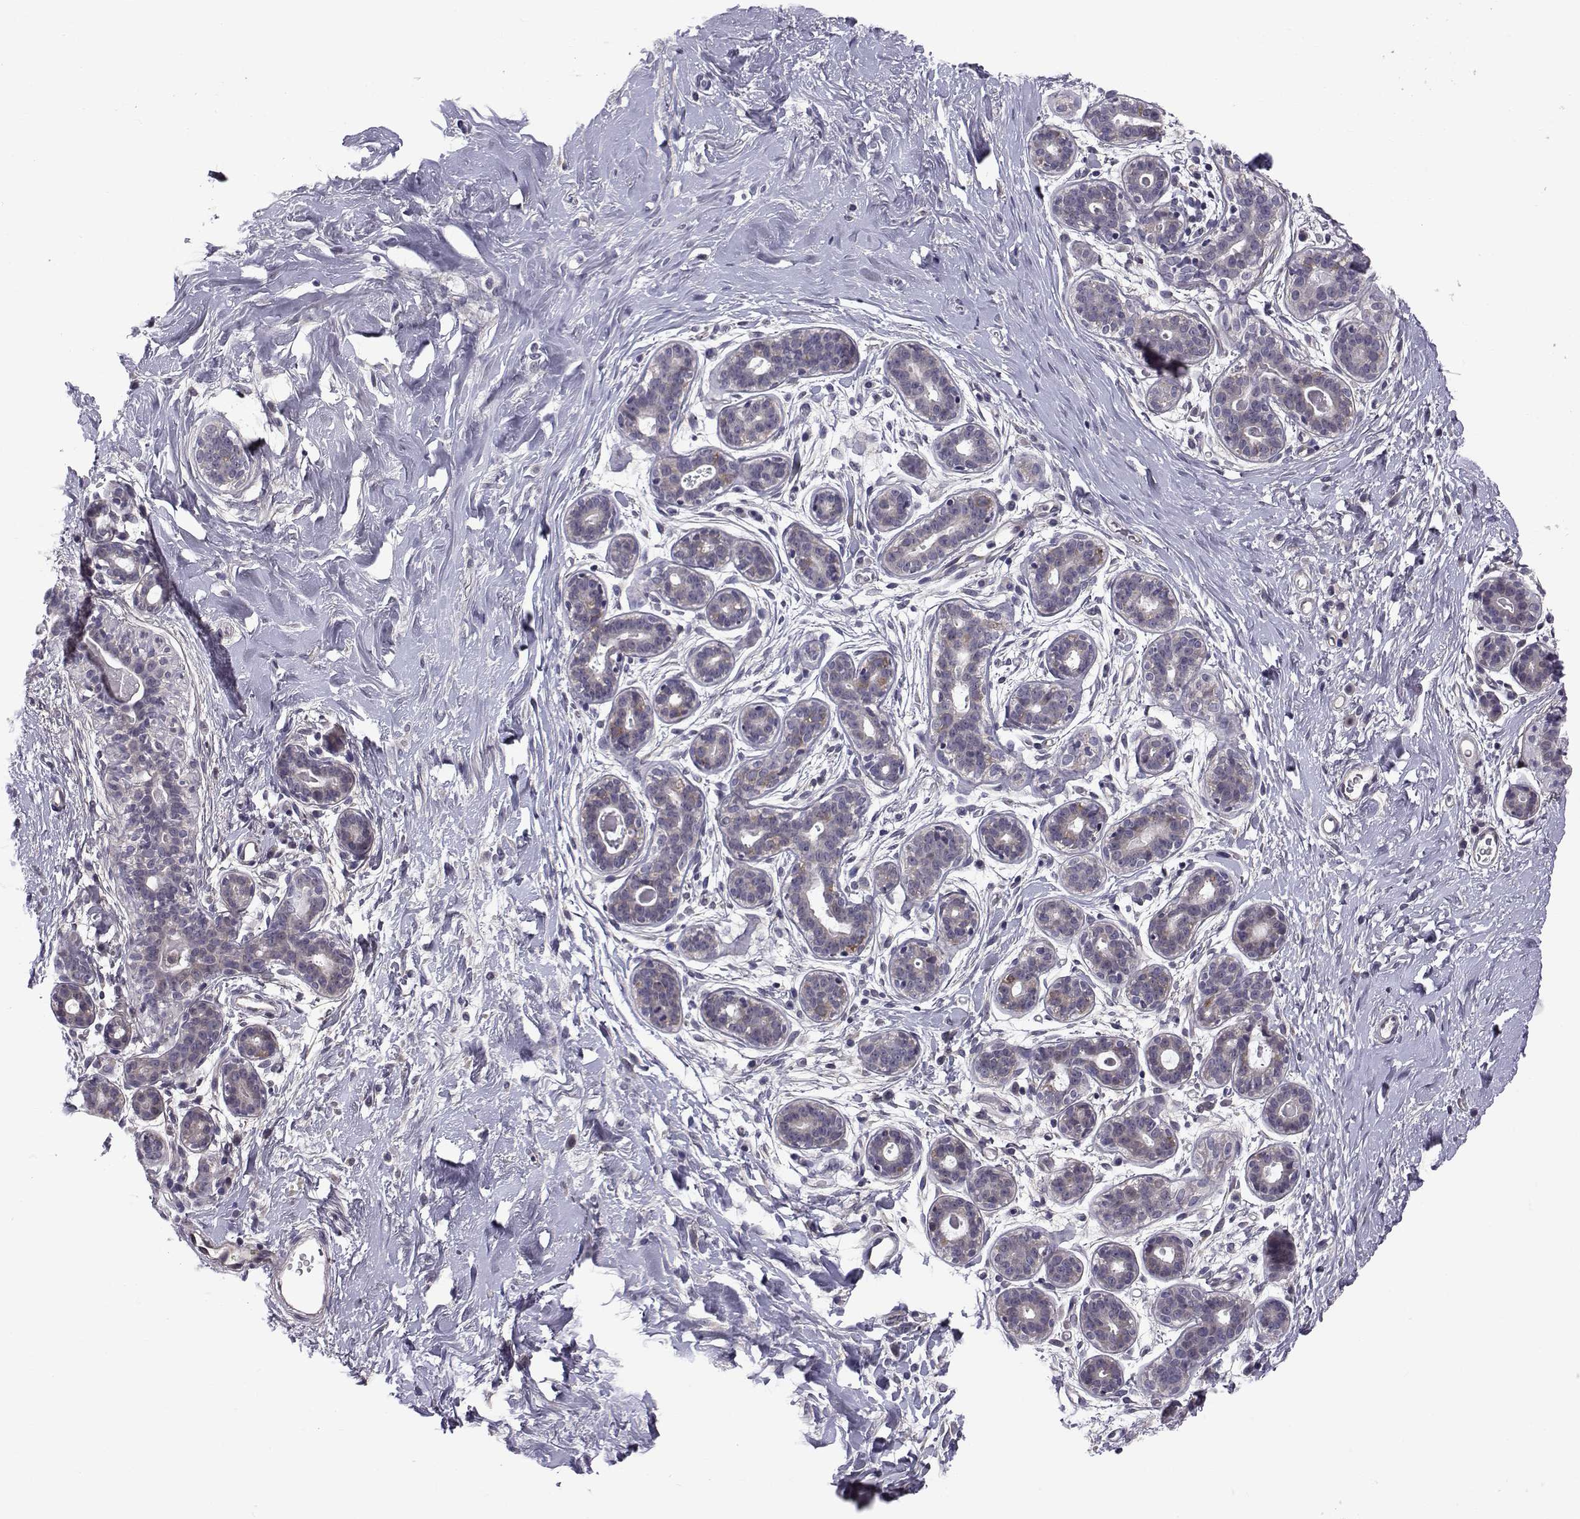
{"staining": {"intensity": "negative", "quantity": "none", "location": "none"}, "tissue": "breast", "cell_type": "Adipocytes", "image_type": "normal", "snomed": [{"axis": "morphology", "description": "Normal tissue, NOS"}, {"axis": "topography", "description": "Breast"}], "caption": "The photomicrograph demonstrates no staining of adipocytes in normal breast. The staining was performed using DAB (3,3'-diaminobenzidine) to visualize the protein expression in brown, while the nuclei were stained in blue with hematoxylin (Magnification: 20x).", "gene": "PEX5L", "patient": {"sex": "female", "age": 43}}